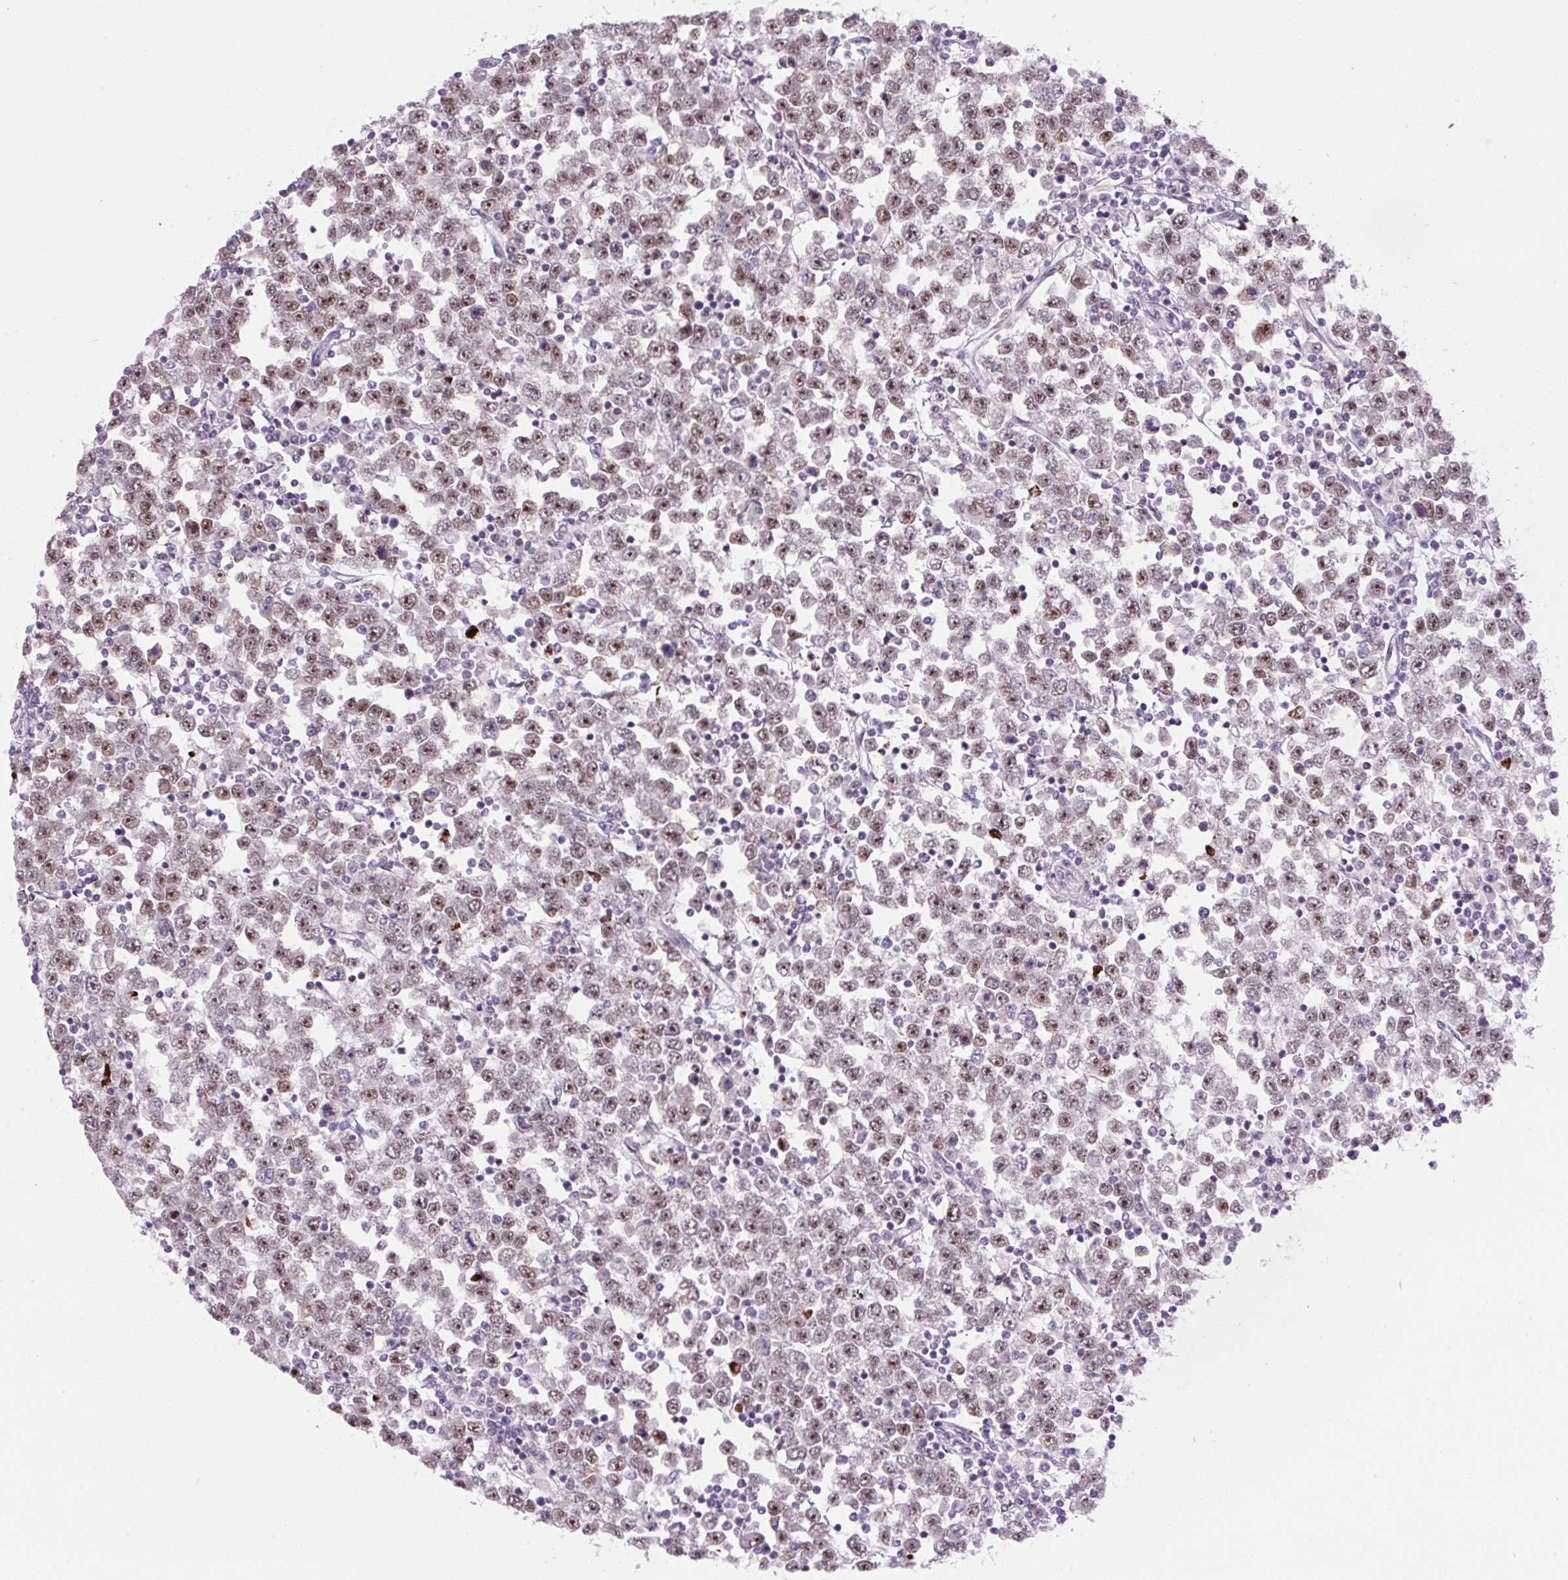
{"staining": {"intensity": "moderate", "quantity": "25%-75%", "location": "nuclear"}, "tissue": "testis cancer", "cell_type": "Tumor cells", "image_type": "cancer", "snomed": [{"axis": "morphology", "description": "Seminoma, NOS"}, {"axis": "topography", "description": "Testis"}], "caption": "Protein staining of testis cancer tissue displays moderate nuclear staining in about 25%-75% of tumor cells.", "gene": "TAF1A", "patient": {"sex": "male", "age": 65}}